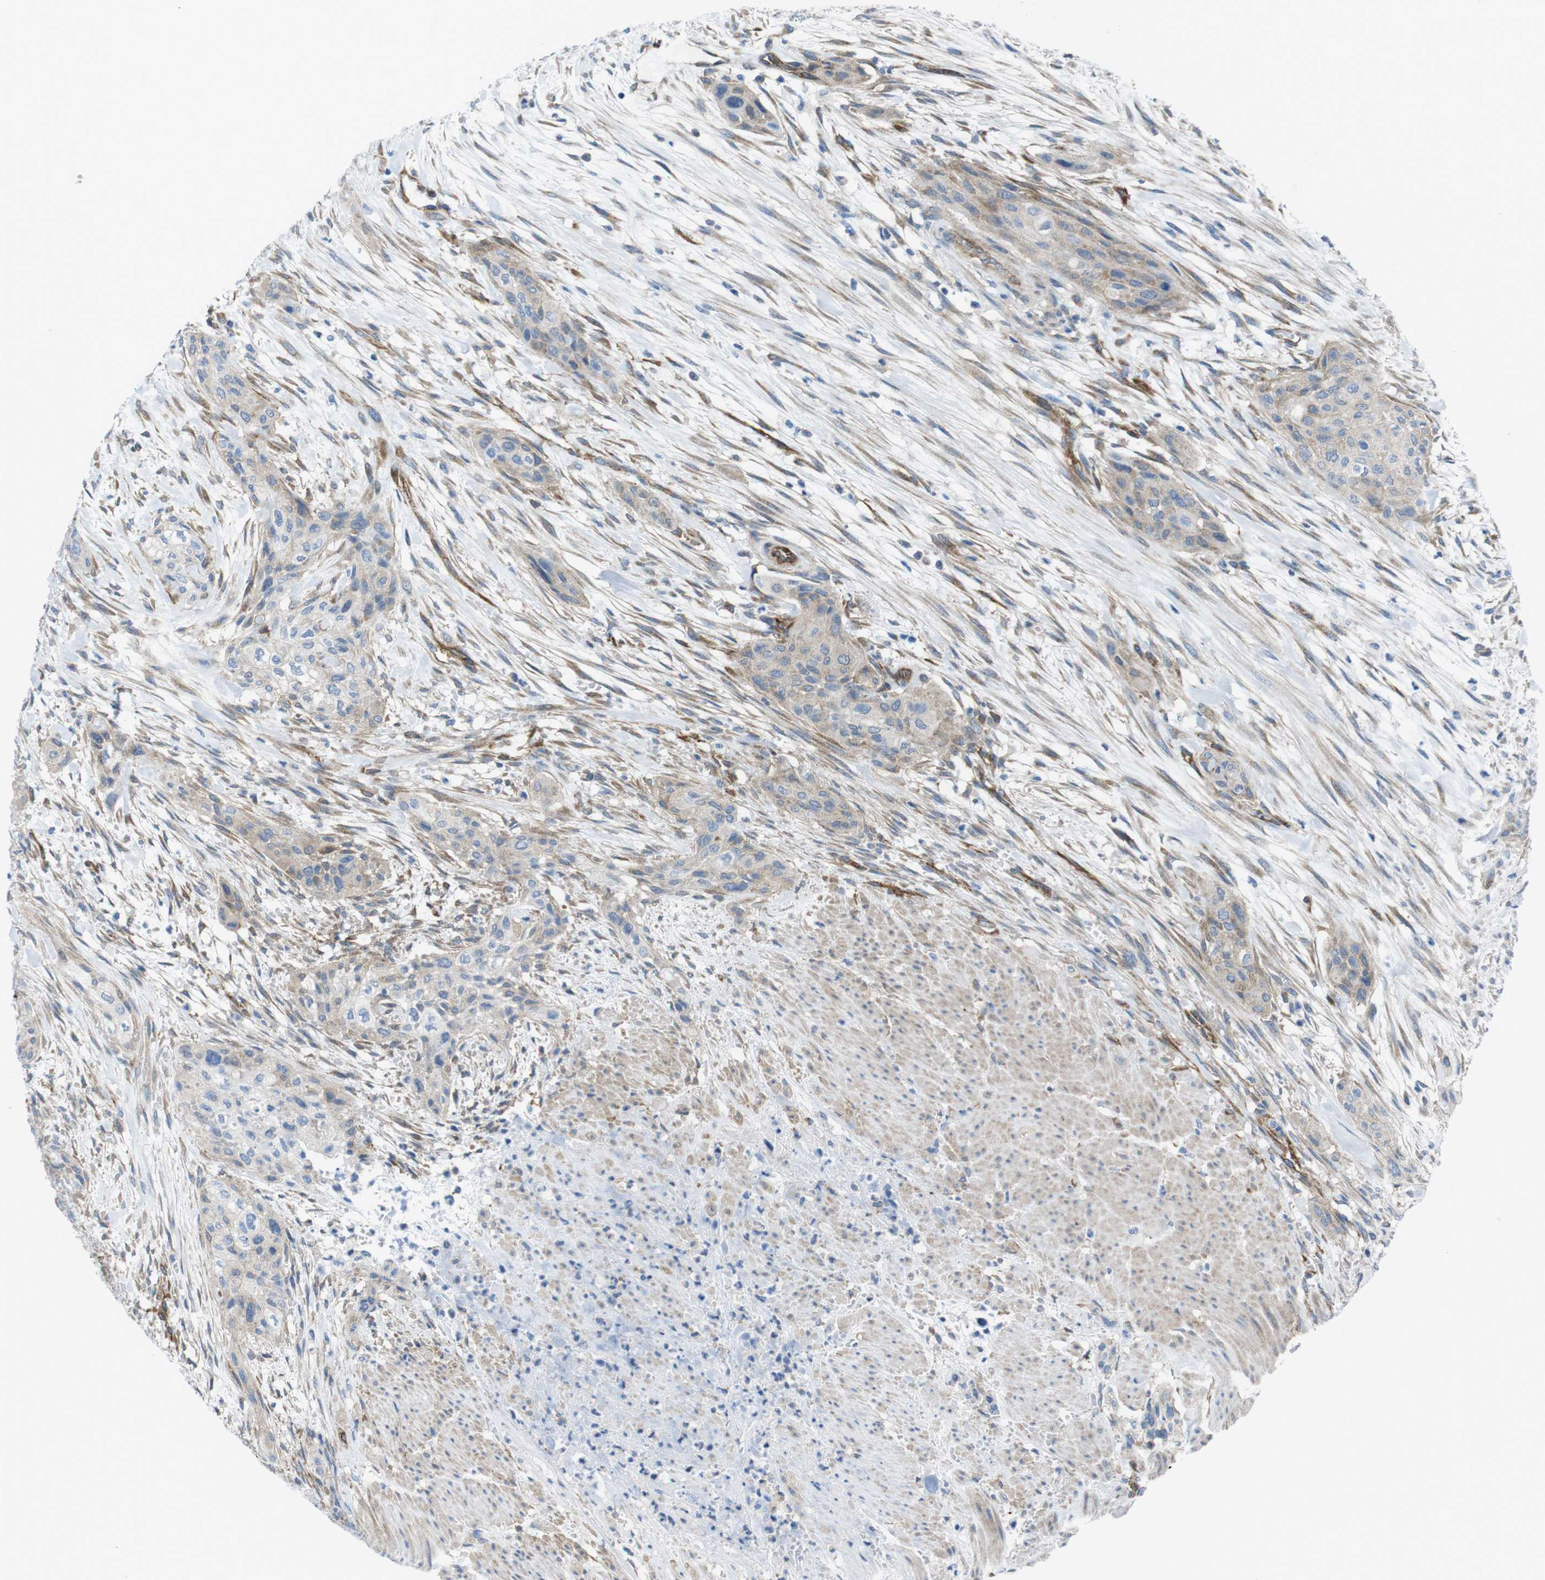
{"staining": {"intensity": "weak", "quantity": ">75%", "location": "cytoplasmic/membranous"}, "tissue": "urothelial cancer", "cell_type": "Tumor cells", "image_type": "cancer", "snomed": [{"axis": "morphology", "description": "Urothelial carcinoma, High grade"}, {"axis": "topography", "description": "Urinary bladder"}], "caption": "Tumor cells demonstrate weak cytoplasmic/membranous expression in about >75% of cells in urothelial cancer. (DAB = brown stain, brightfield microscopy at high magnification).", "gene": "DIAPH2", "patient": {"sex": "male", "age": 35}}